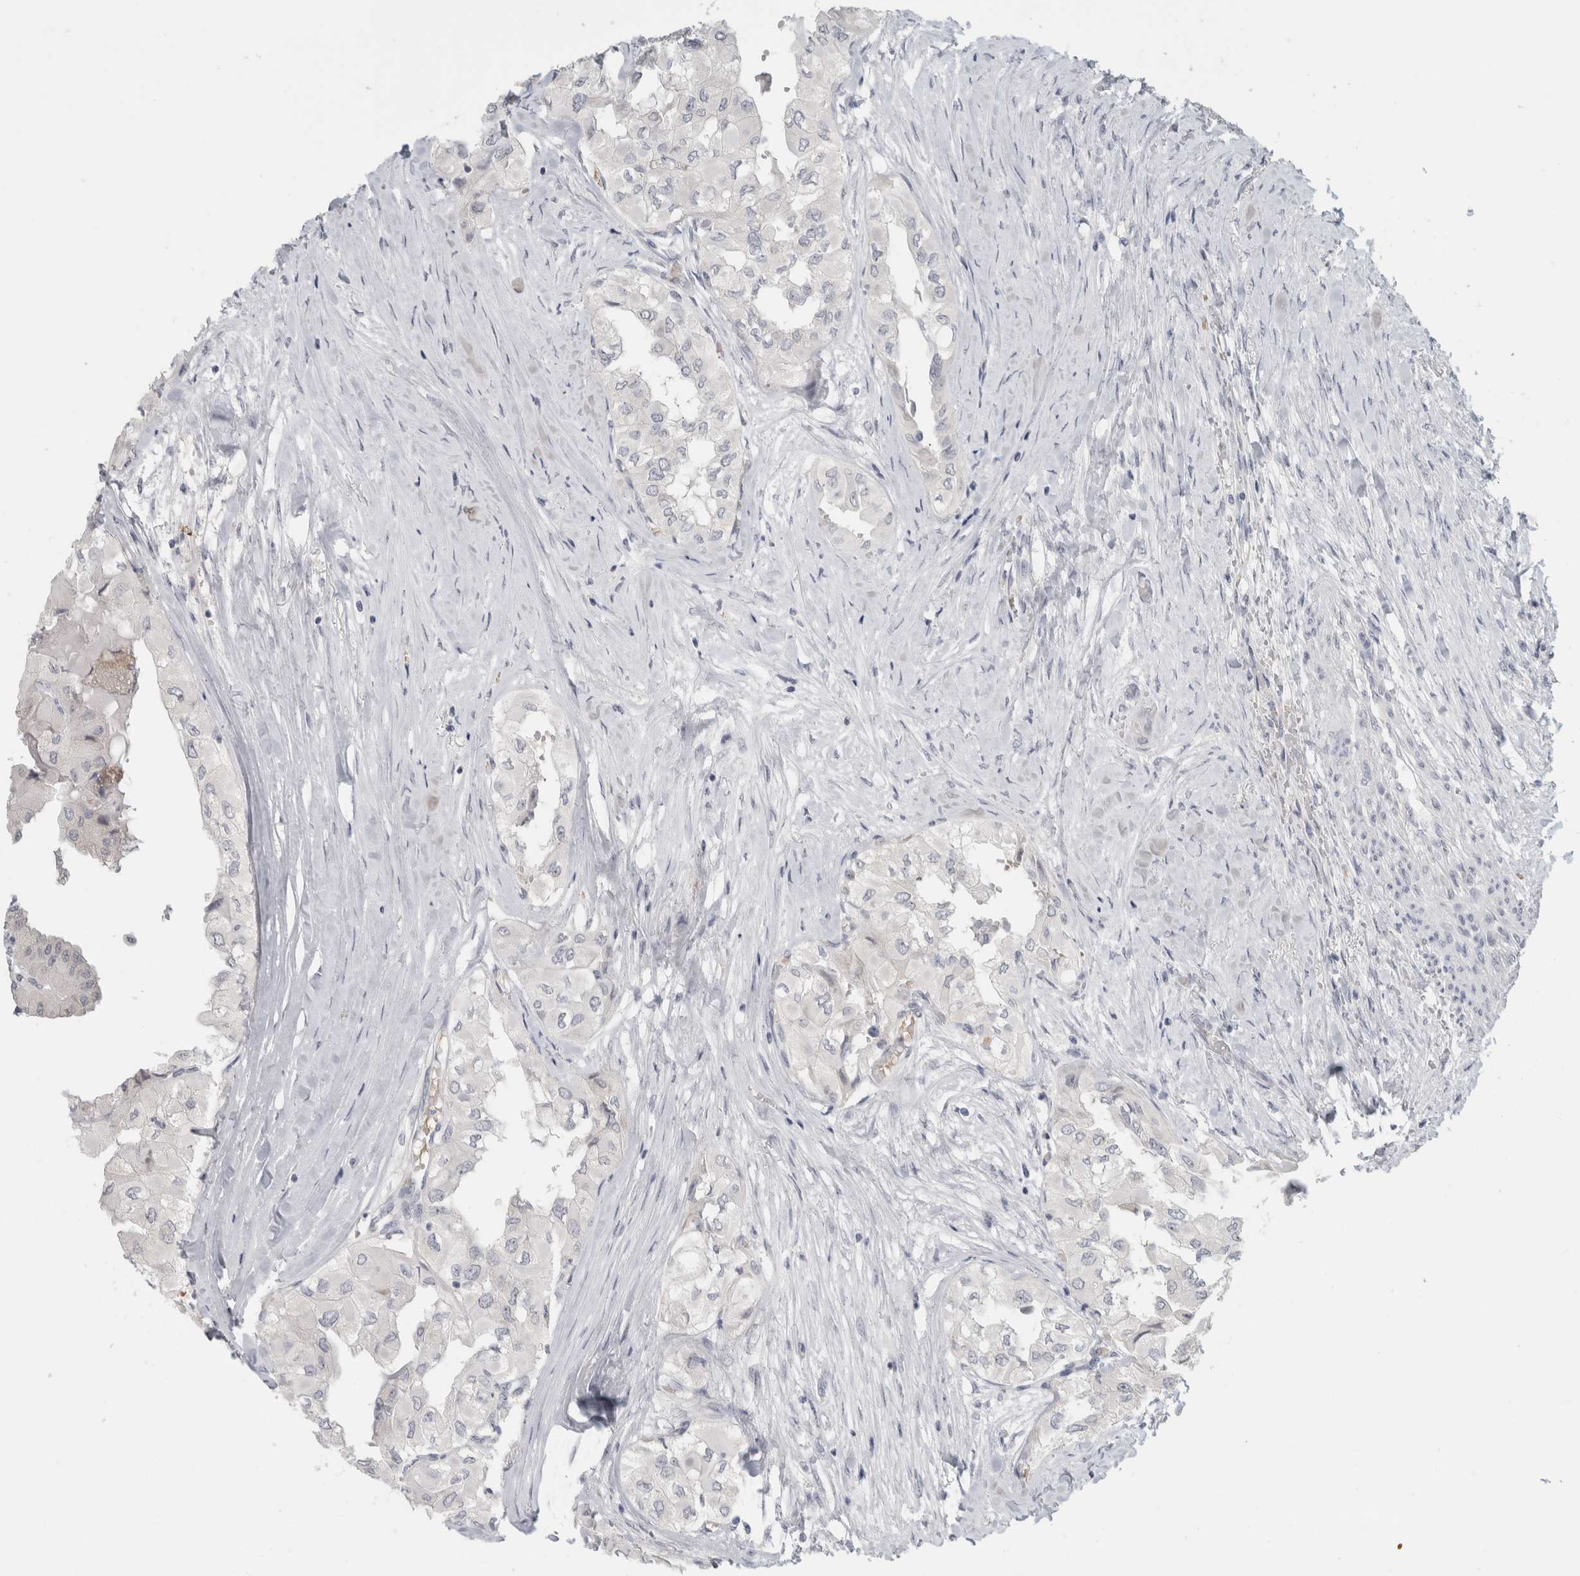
{"staining": {"intensity": "negative", "quantity": "none", "location": "none"}, "tissue": "thyroid cancer", "cell_type": "Tumor cells", "image_type": "cancer", "snomed": [{"axis": "morphology", "description": "Papillary adenocarcinoma, NOS"}, {"axis": "topography", "description": "Thyroid gland"}], "caption": "Tumor cells show no significant protein staining in thyroid cancer (papillary adenocarcinoma).", "gene": "FMR1NB", "patient": {"sex": "female", "age": 59}}